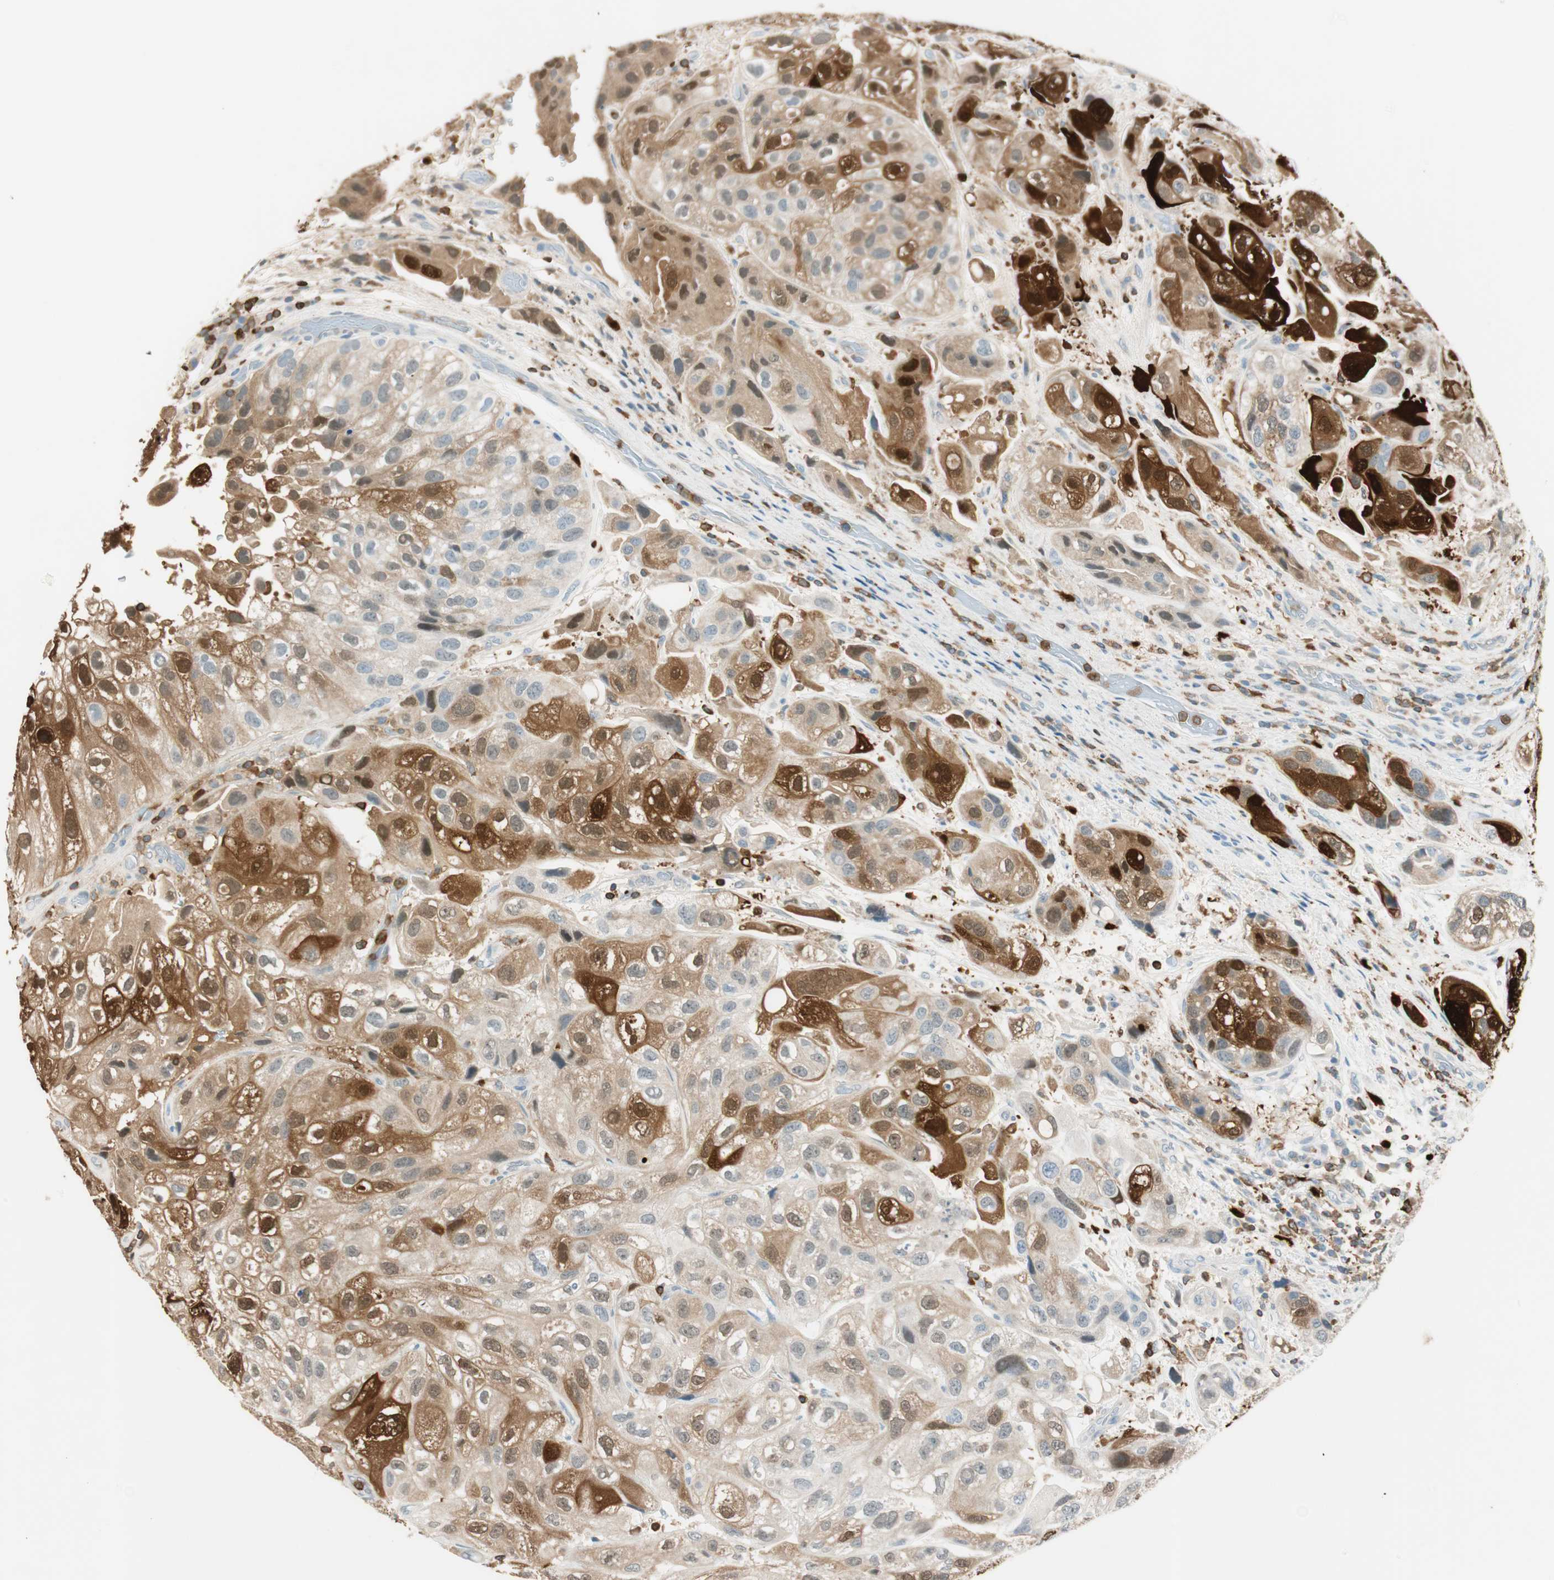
{"staining": {"intensity": "strong", "quantity": ">75%", "location": "cytoplasmic/membranous"}, "tissue": "urothelial cancer", "cell_type": "Tumor cells", "image_type": "cancer", "snomed": [{"axis": "morphology", "description": "Urothelial carcinoma, High grade"}, {"axis": "topography", "description": "Urinary bladder"}], "caption": "A brown stain labels strong cytoplasmic/membranous positivity of a protein in human high-grade urothelial carcinoma tumor cells.", "gene": "HPGD", "patient": {"sex": "female", "age": 64}}